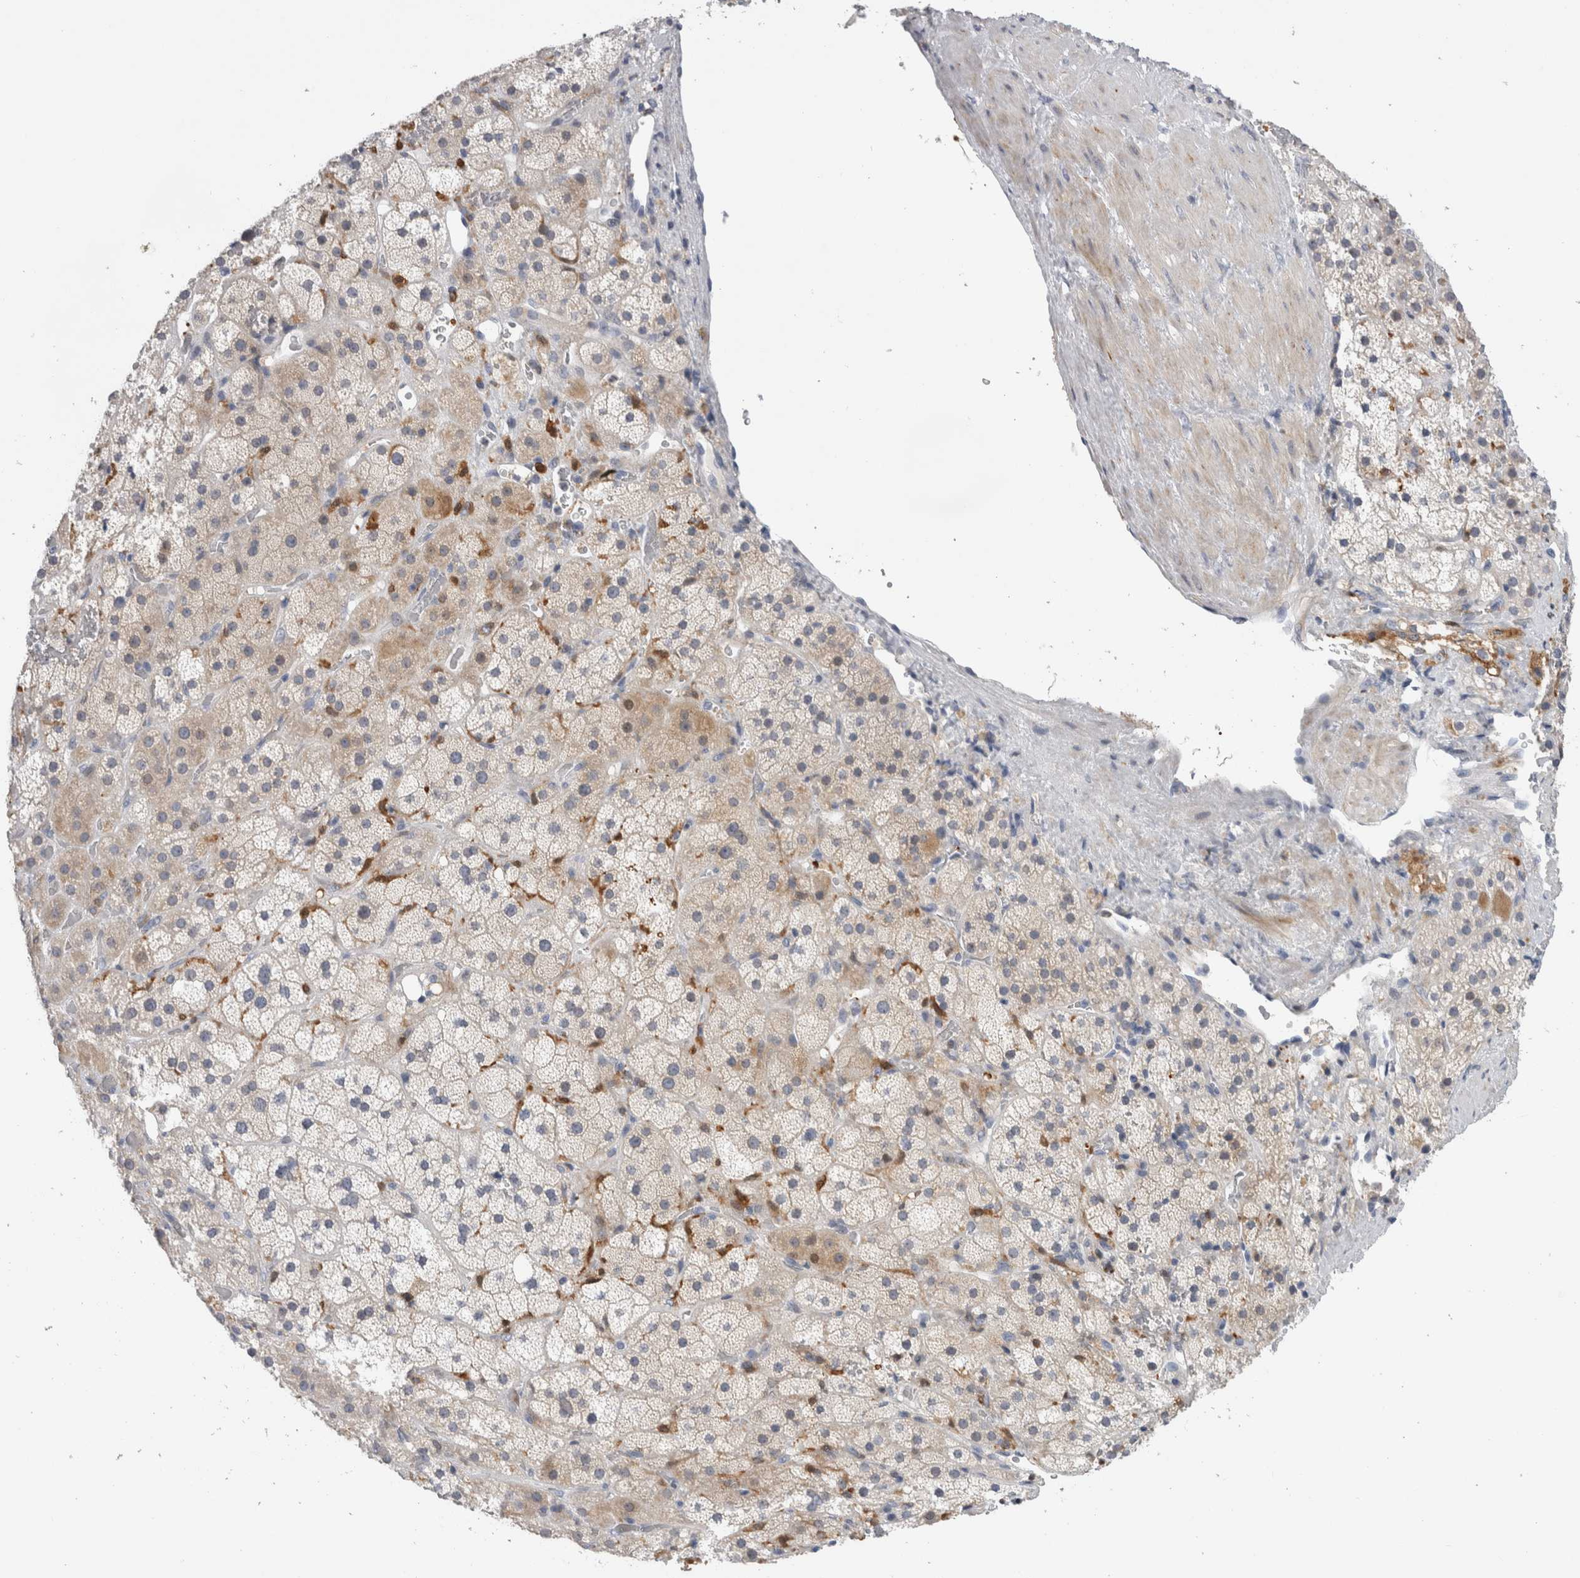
{"staining": {"intensity": "weak", "quantity": "25%-75%", "location": "cytoplasmic/membranous"}, "tissue": "adrenal gland", "cell_type": "Glandular cells", "image_type": "normal", "snomed": [{"axis": "morphology", "description": "Normal tissue, NOS"}, {"axis": "topography", "description": "Adrenal gland"}], "caption": "A low amount of weak cytoplasmic/membranous expression is identified in approximately 25%-75% of glandular cells in normal adrenal gland. (DAB IHC with brightfield microscopy, high magnification).", "gene": "SLC20A2", "patient": {"sex": "male", "age": 57}}